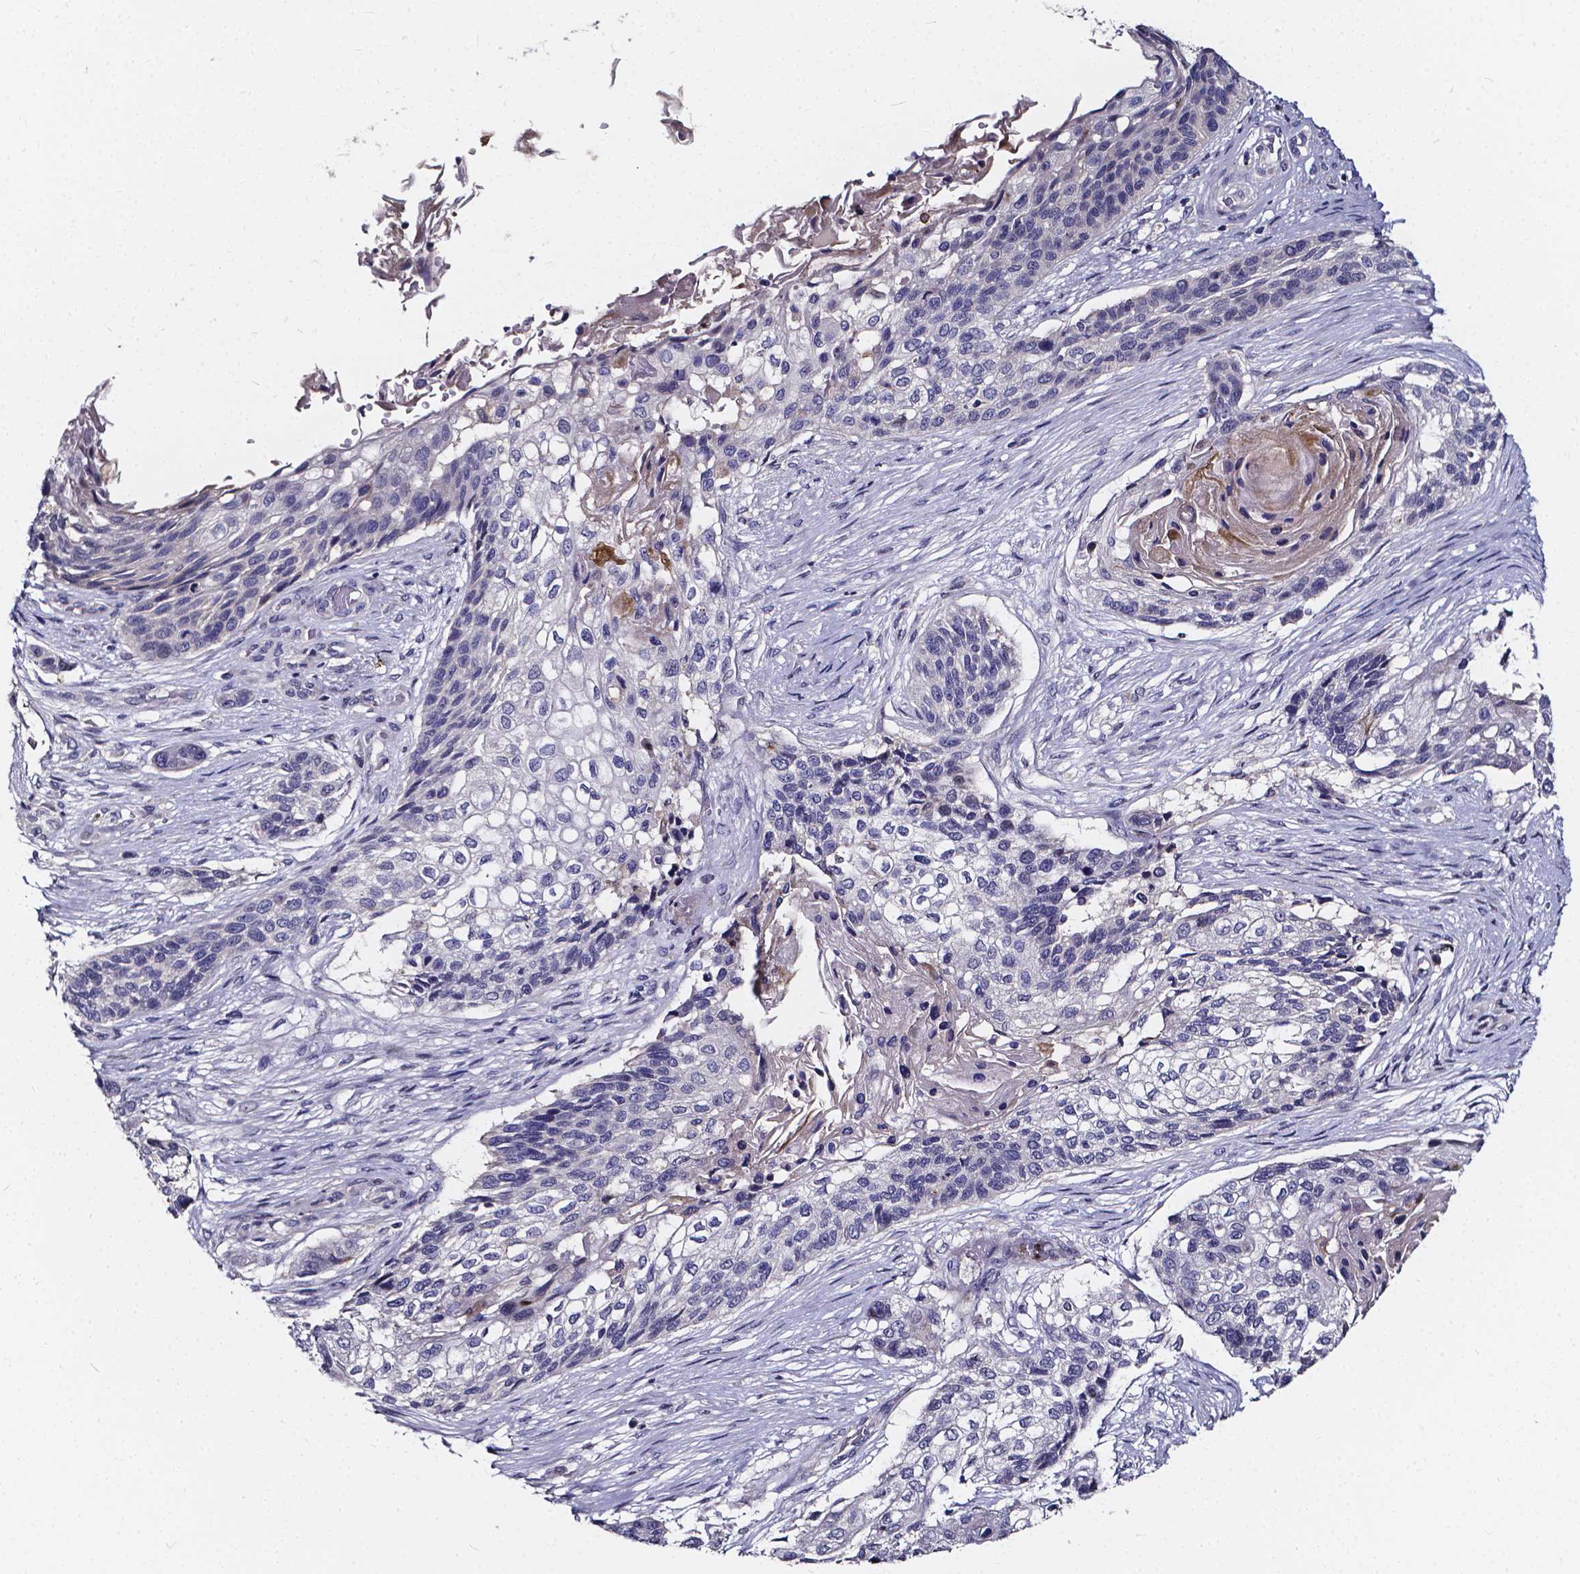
{"staining": {"intensity": "negative", "quantity": "none", "location": "none"}, "tissue": "lung cancer", "cell_type": "Tumor cells", "image_type": "cancer", "snomed": [{"axis": "morphology", "description": "Squamous cell carcinoma, NOS"}, {"axis": "topography", "description": "Lung"}], "caption": "Immunohistochemistry micrograph of neoplastic tissue: squamous cell carcinoma (lung) stained with DAB (3,3'-diaminobenzidine) exhibits no significant protein expression in tumor cells.", "gene": "SOWAHA", "patient": {"sex": "male", "age": 69}}